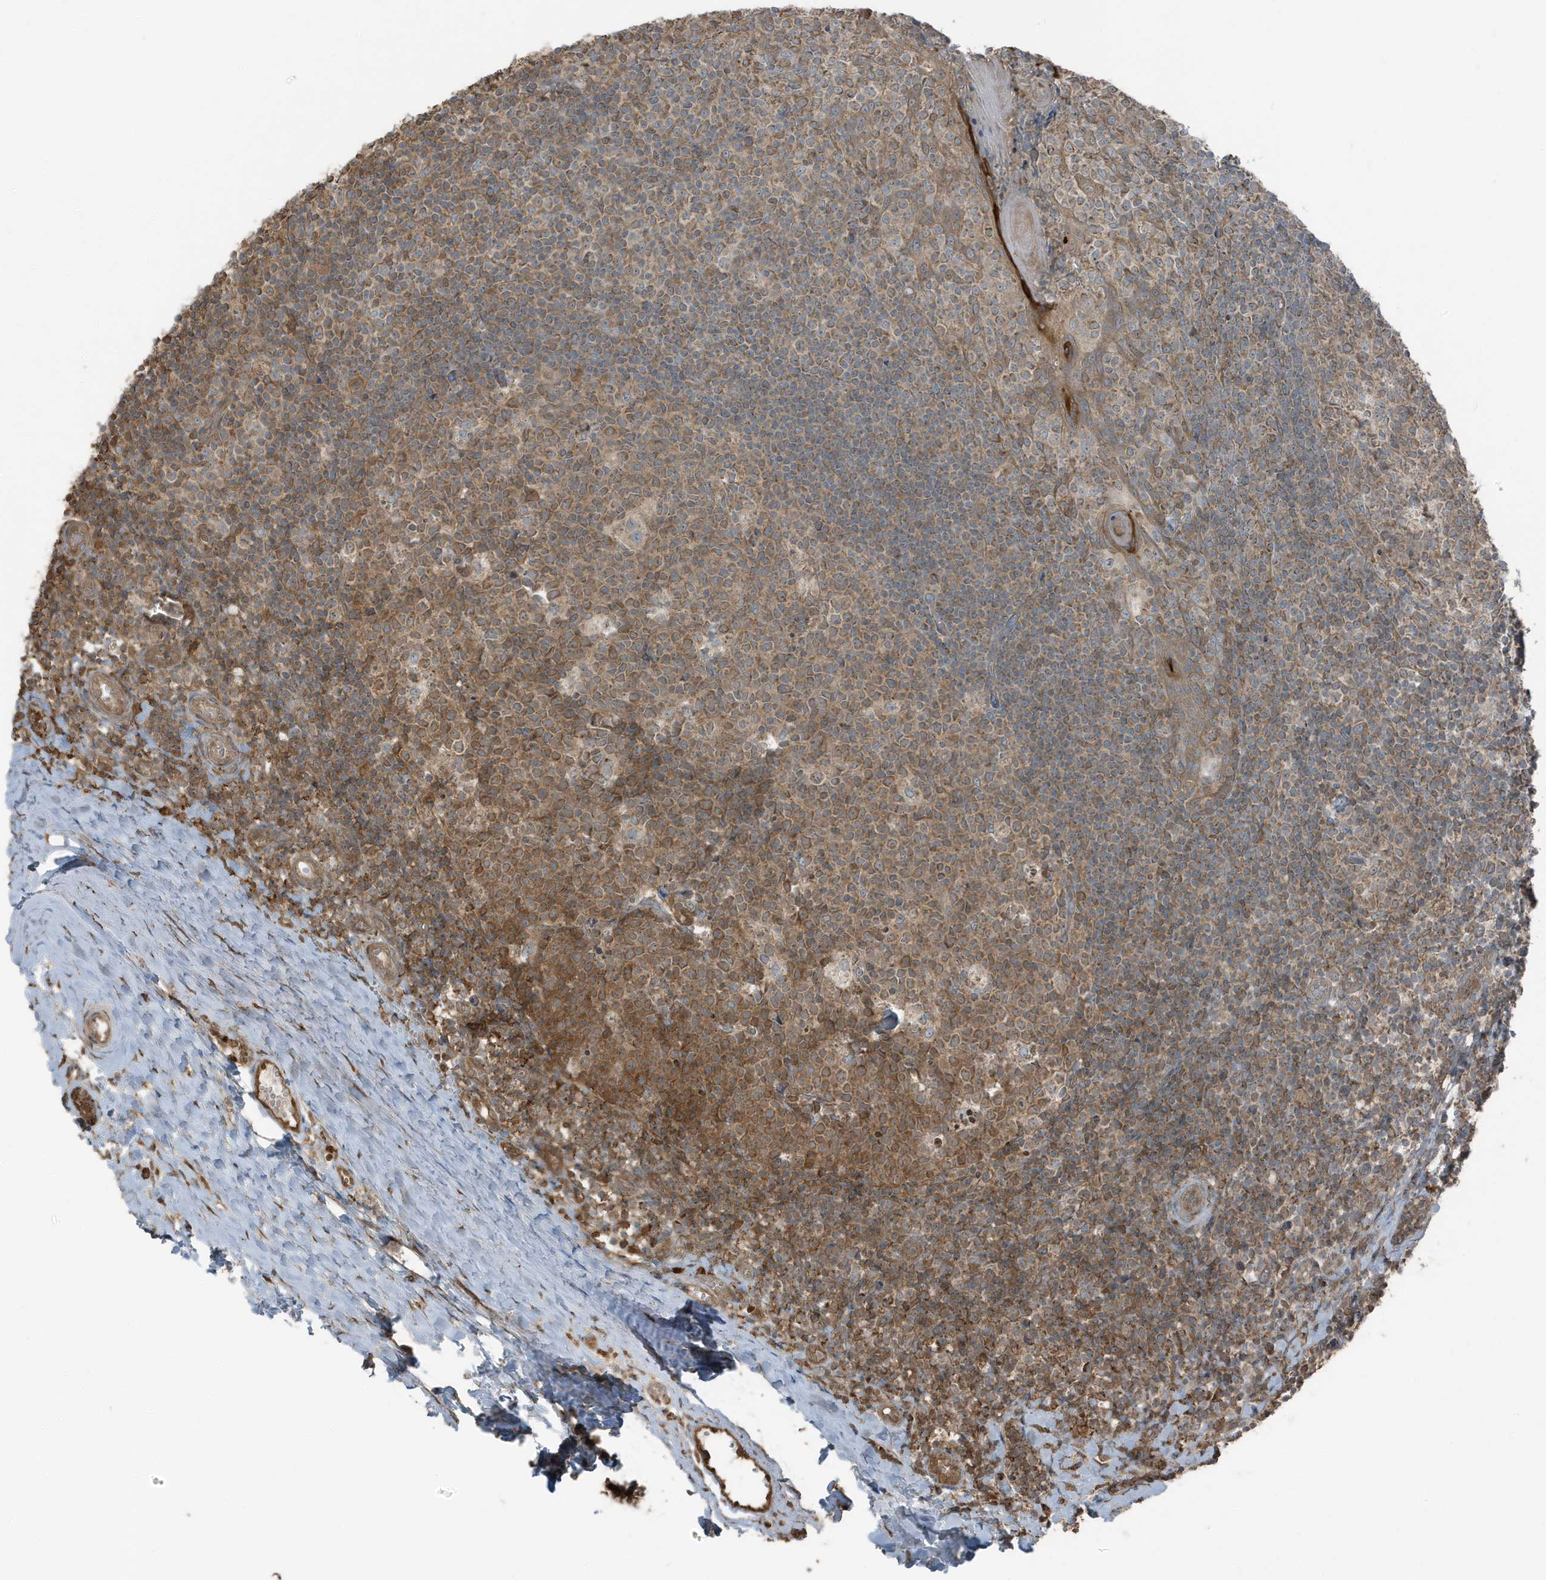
{"staining": {"intensity": "moderate", "quantity": "25%-75%", "location": "cytoplasmic/membranous"}, "tissue": "tonsil", "cell_type": "Germinal center cells", "image_type": "normal", "snomed": [{"axis": "morphology", "description": "Normal tissue, NOS"}, {"axis": "topography", "description": "Tonsil"}], "caption": "A photomicrograph of human tonsil stained for a protein reveals moderate cytoplasmic/membranous brown staining in germinal center cells. The protein of interest is shown in brown color, while the nuclei are stained blue.", "gene": "AZI2", "patient": {"sex": "female", "age": 19}}